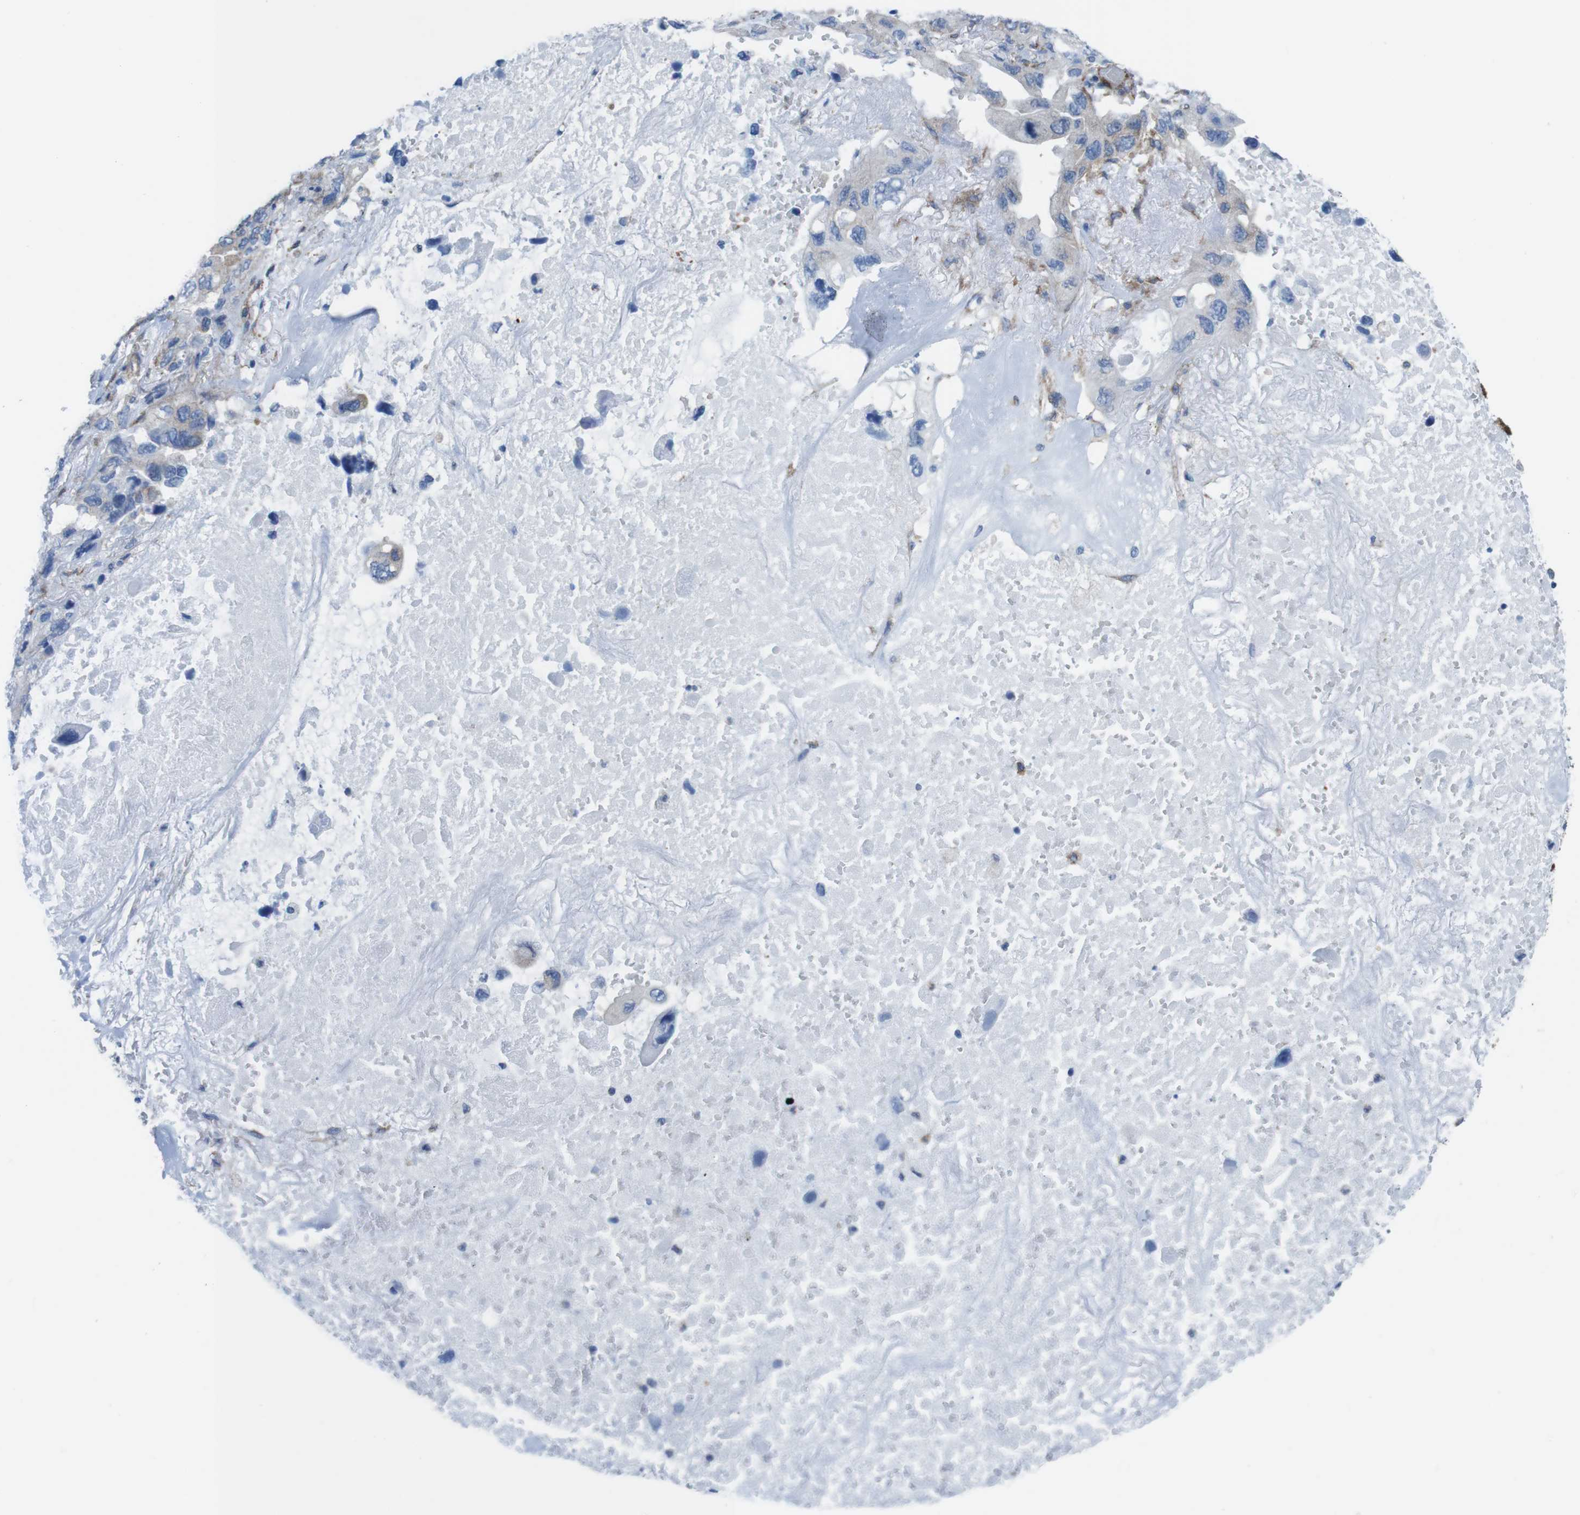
{"staining": {"intensity": "negative", "quantity": "none", "location": "none"}, "tissue": "lung cancer", "cell_type": "Tumor cells", "image_type": "cancer", "snomed": [{"axis": "morphology", "description": "Squamous cell carcinoma, NOS"}, {"axis": "topography", "description": "Lung"}], "caption": "Histopathology image shows no protein positivity in tumor cells of squamous cell carcinoma (lung) tissue.", "gene": "DIAPH2", "patient": {"sex": "female", "age": 73}}